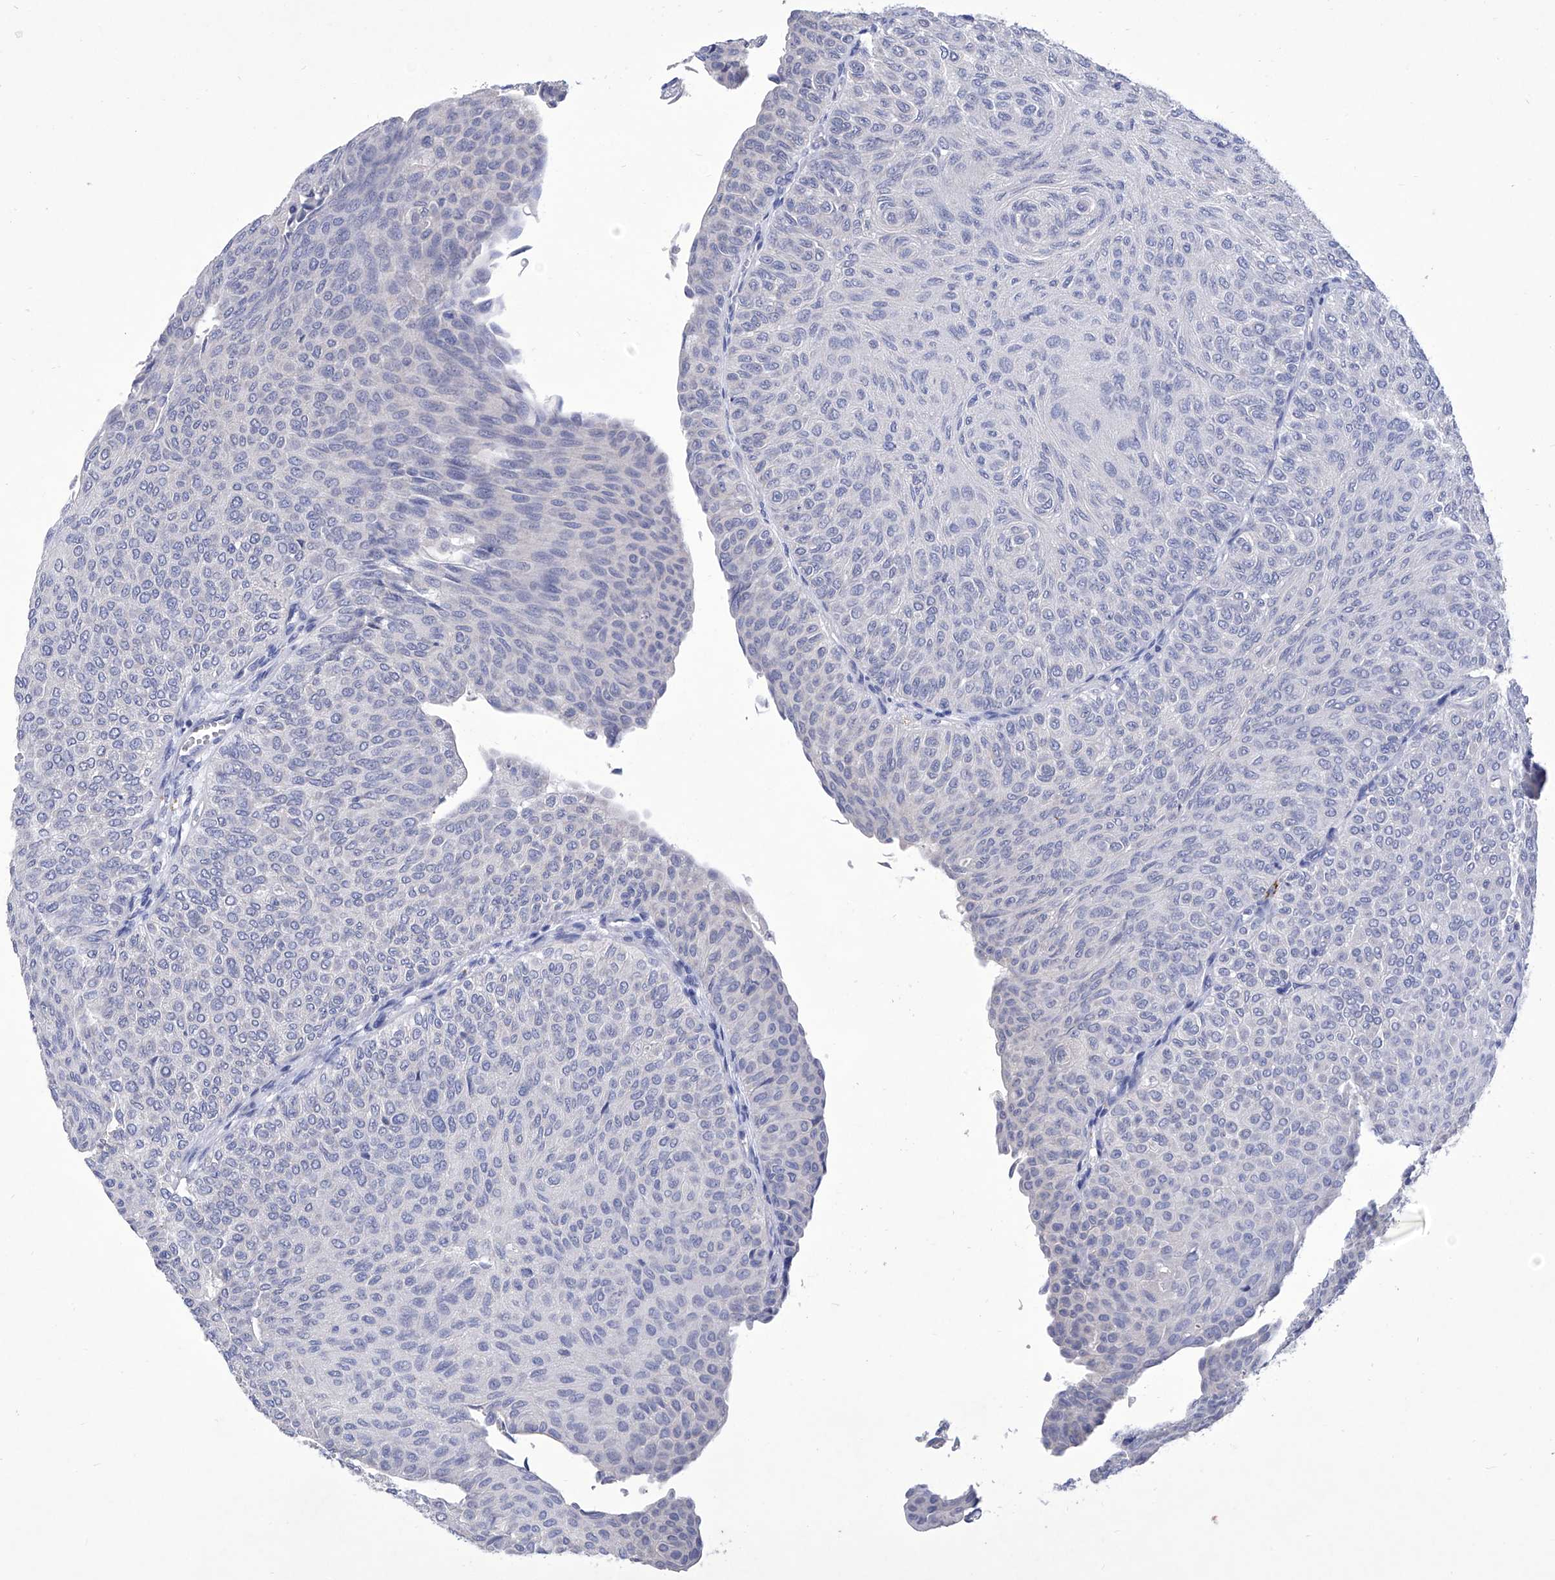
{"staining": {"intensity": "negative", "quantity": "none", "location": "none"}, "tissue": "urothelial cancer", "cell_type": "Tumor cells", "image_type": "cancer", "snomed": [{"axis": "morphology", "description": "Urothelial carcinoma, Low grade"}, {"axis": "topography", "description": "Urinary bladder"}], "caption": "Human urothelial cancer stained for a protein using immunohistochemistry reveals no expression in tumor cells.", "gene": "IFNL2", "patient": {"sex": "male", "age": 78}}